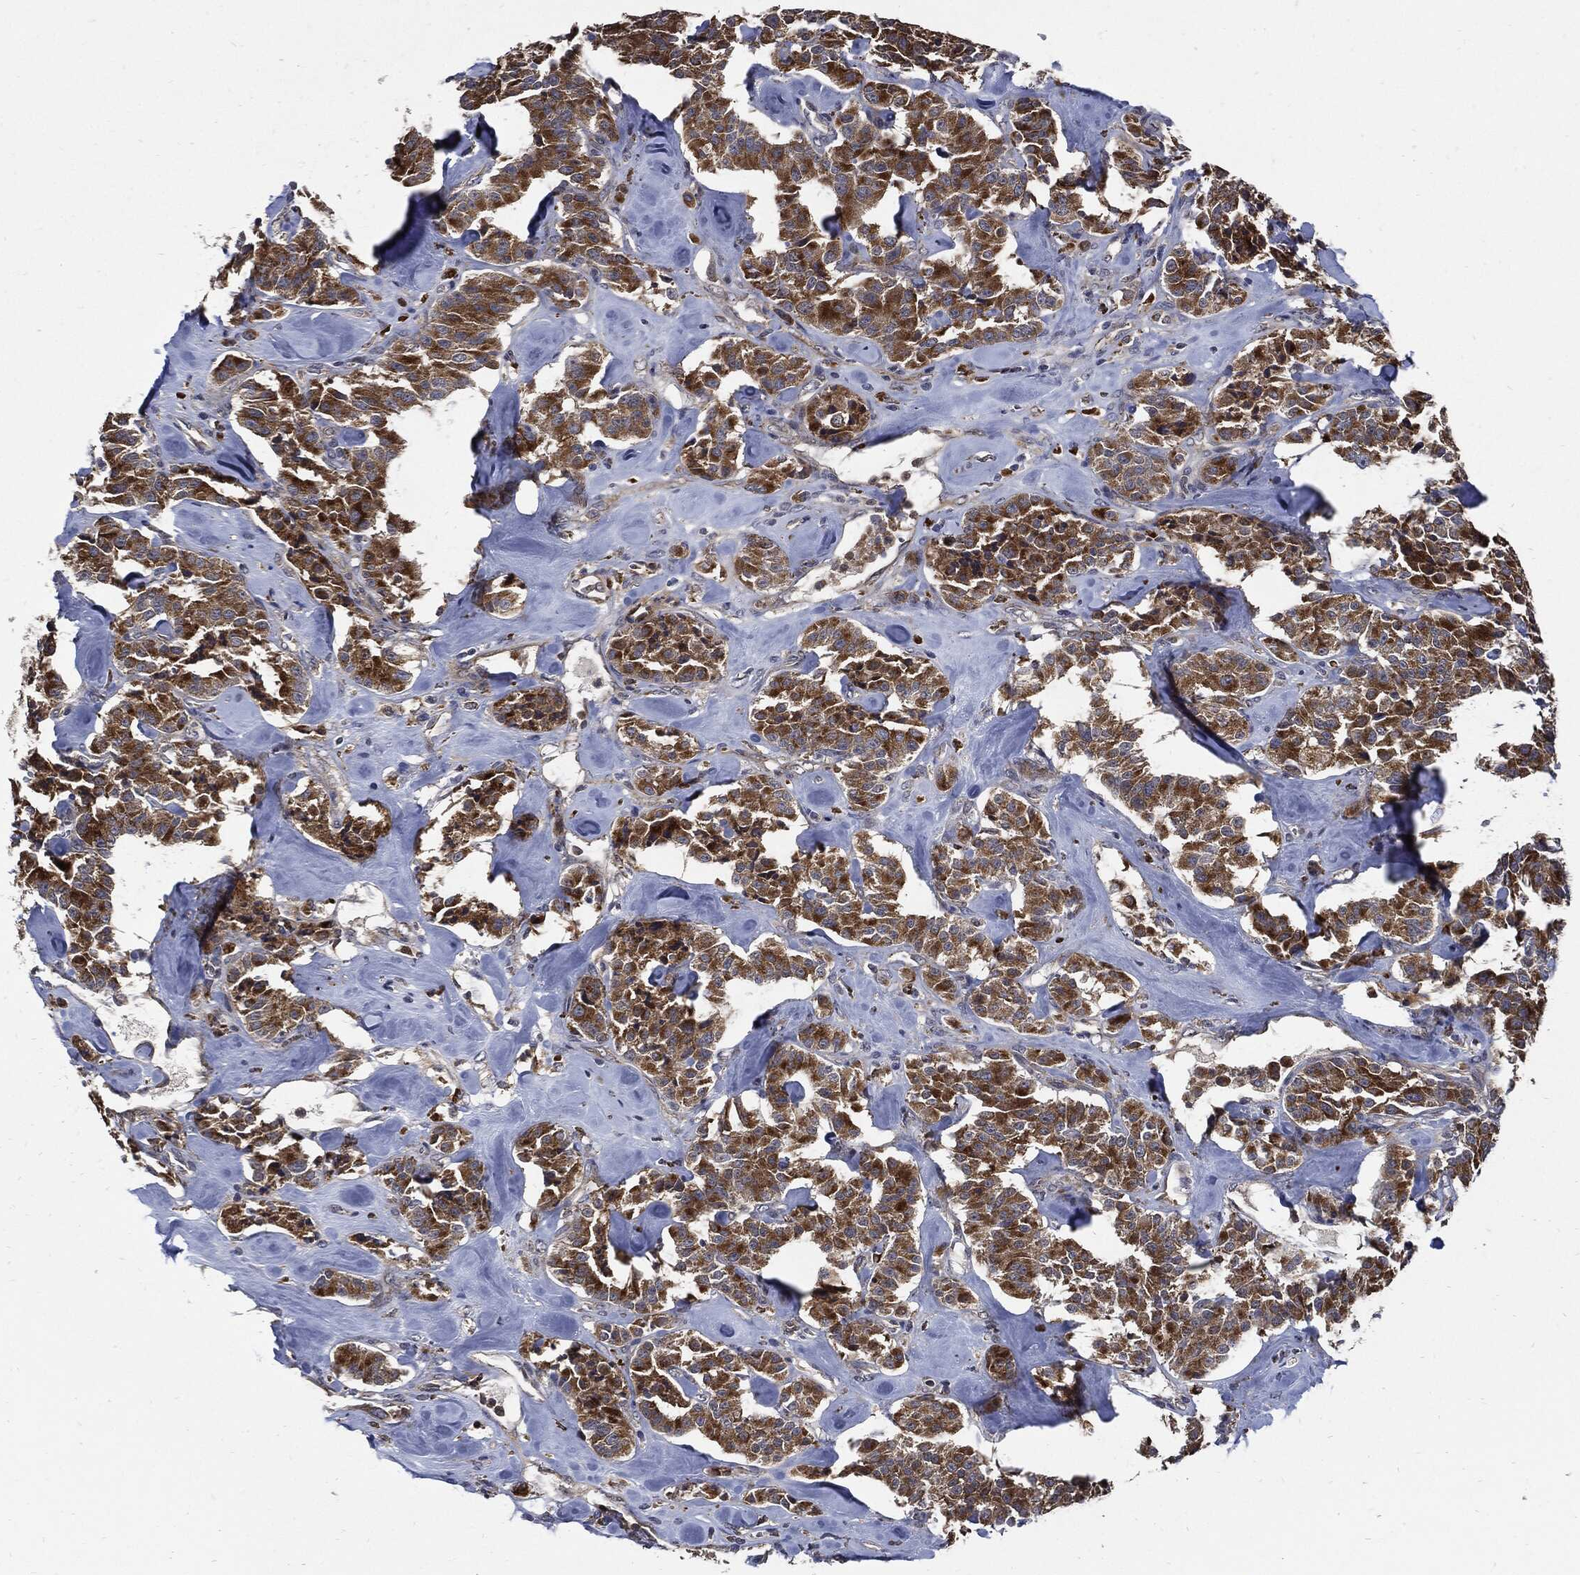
{"staining": {"intensity": "strong", "quantity": ">75%", "location": "cytoplasmic/membranous"}, "tissue": "carcinoid", "cell_type": "Tumor cells", "image_type": "cancer", "snomed": [{"axis": "morphology", "description": "Carcinoid, malignant, NOS"}, {"axis": "topography", "description": "Pancreas"}], "caption": "Immunohistochemical staining of human carcinoid (malignant) demonstrates high levels of strong cytoplasmic/membranous positivity in about >75% of tumor cells.", "gene": "SLC31A2", "patient": {"sex": "male", "age": 41}}